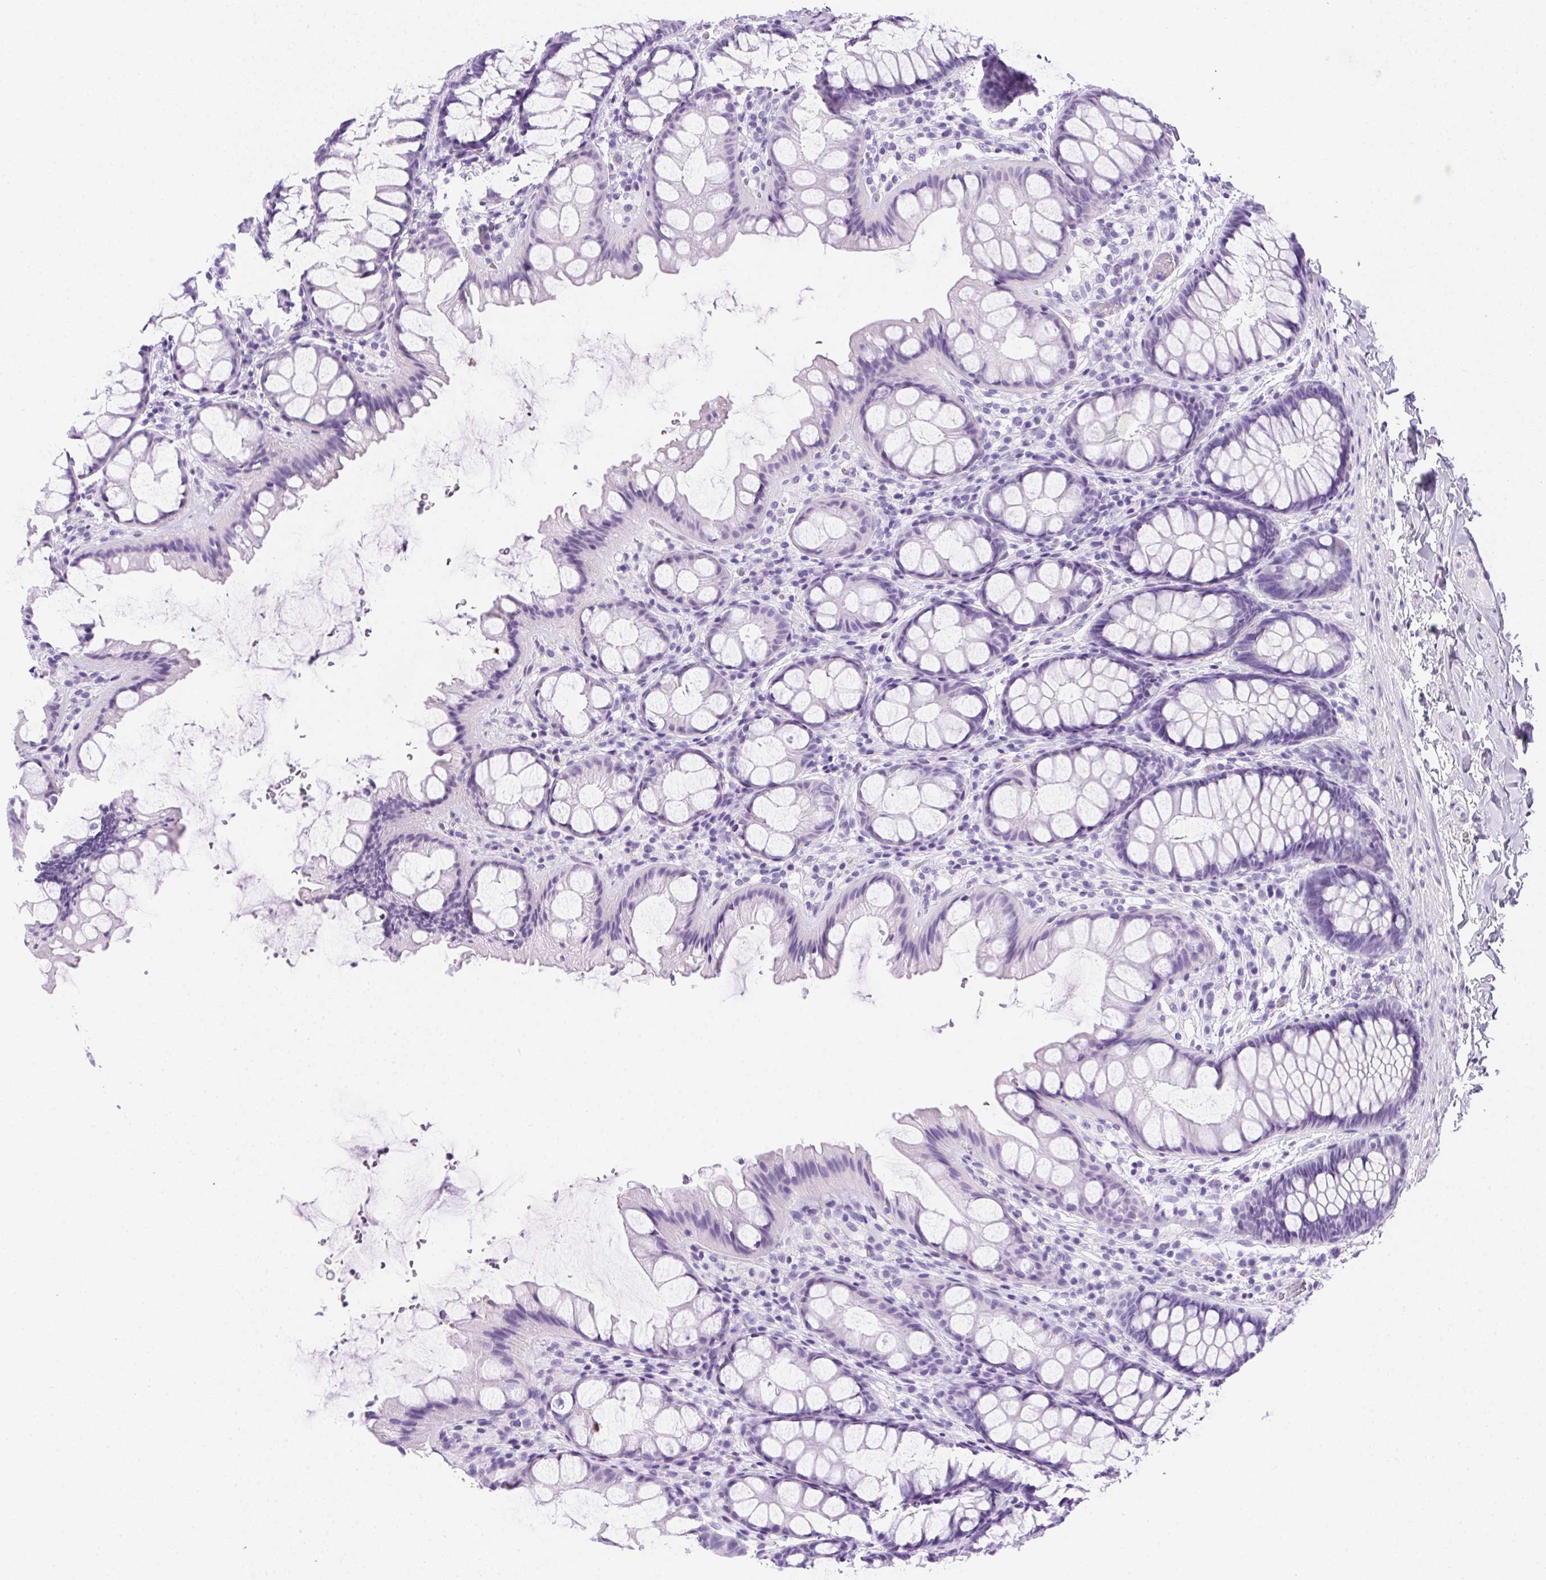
{"staining": {"intensity": "negative", "quantity": "none", "location": "none"}, "tissue": "colon", "cell_type": "Endothelial cells", "image_type": "normal", "snomed": [{"axis": "morphology", "description": "Normal tissue, NOS"}, {"axis": "topography", "description": "Colon"}], "caption": "Endothelial cells are negative for protein expression in normal human colon. (Immunohistochemistry, brightfield microscopy, high magnification).", "gene": "SPACA5B", "patient": {"sex": "male", "age": 47}}